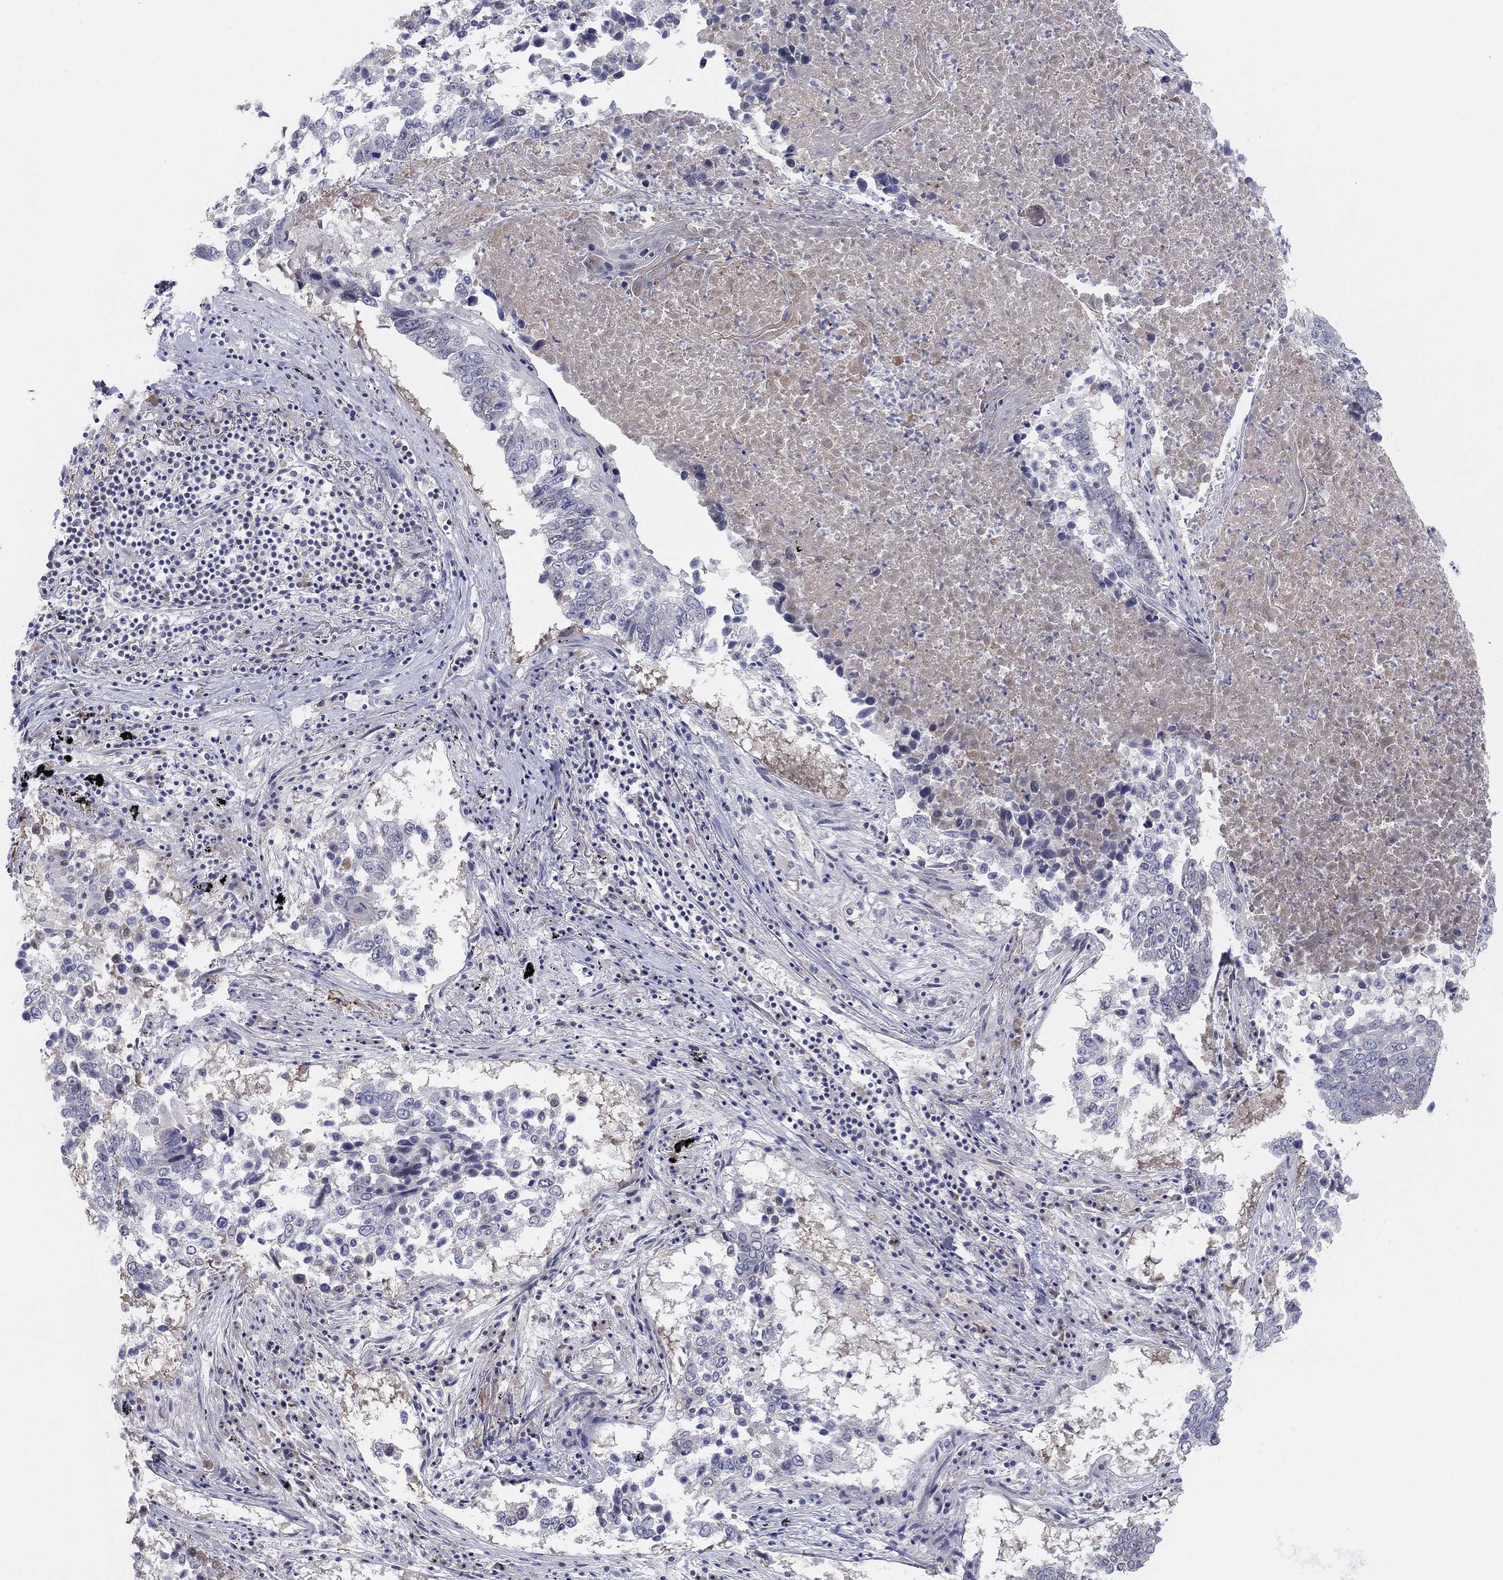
{"staining": {"intensity": "negative", "quantity": "none", "location": "none"}, "tissue": "lung cancer", "cell_type": "Tumor cells", "image_type": "cancer", "snomed": [{"axis": "morphology", "description": "Squamous cell carcinoma, NOS"}, {"axis": "topography", "description": "Lung"}], "caption": "Tumor cells are negative for brown protein staining in lung cancer.", "gene": "AMN1", "patient": {"sex": "male", "age": 82}}